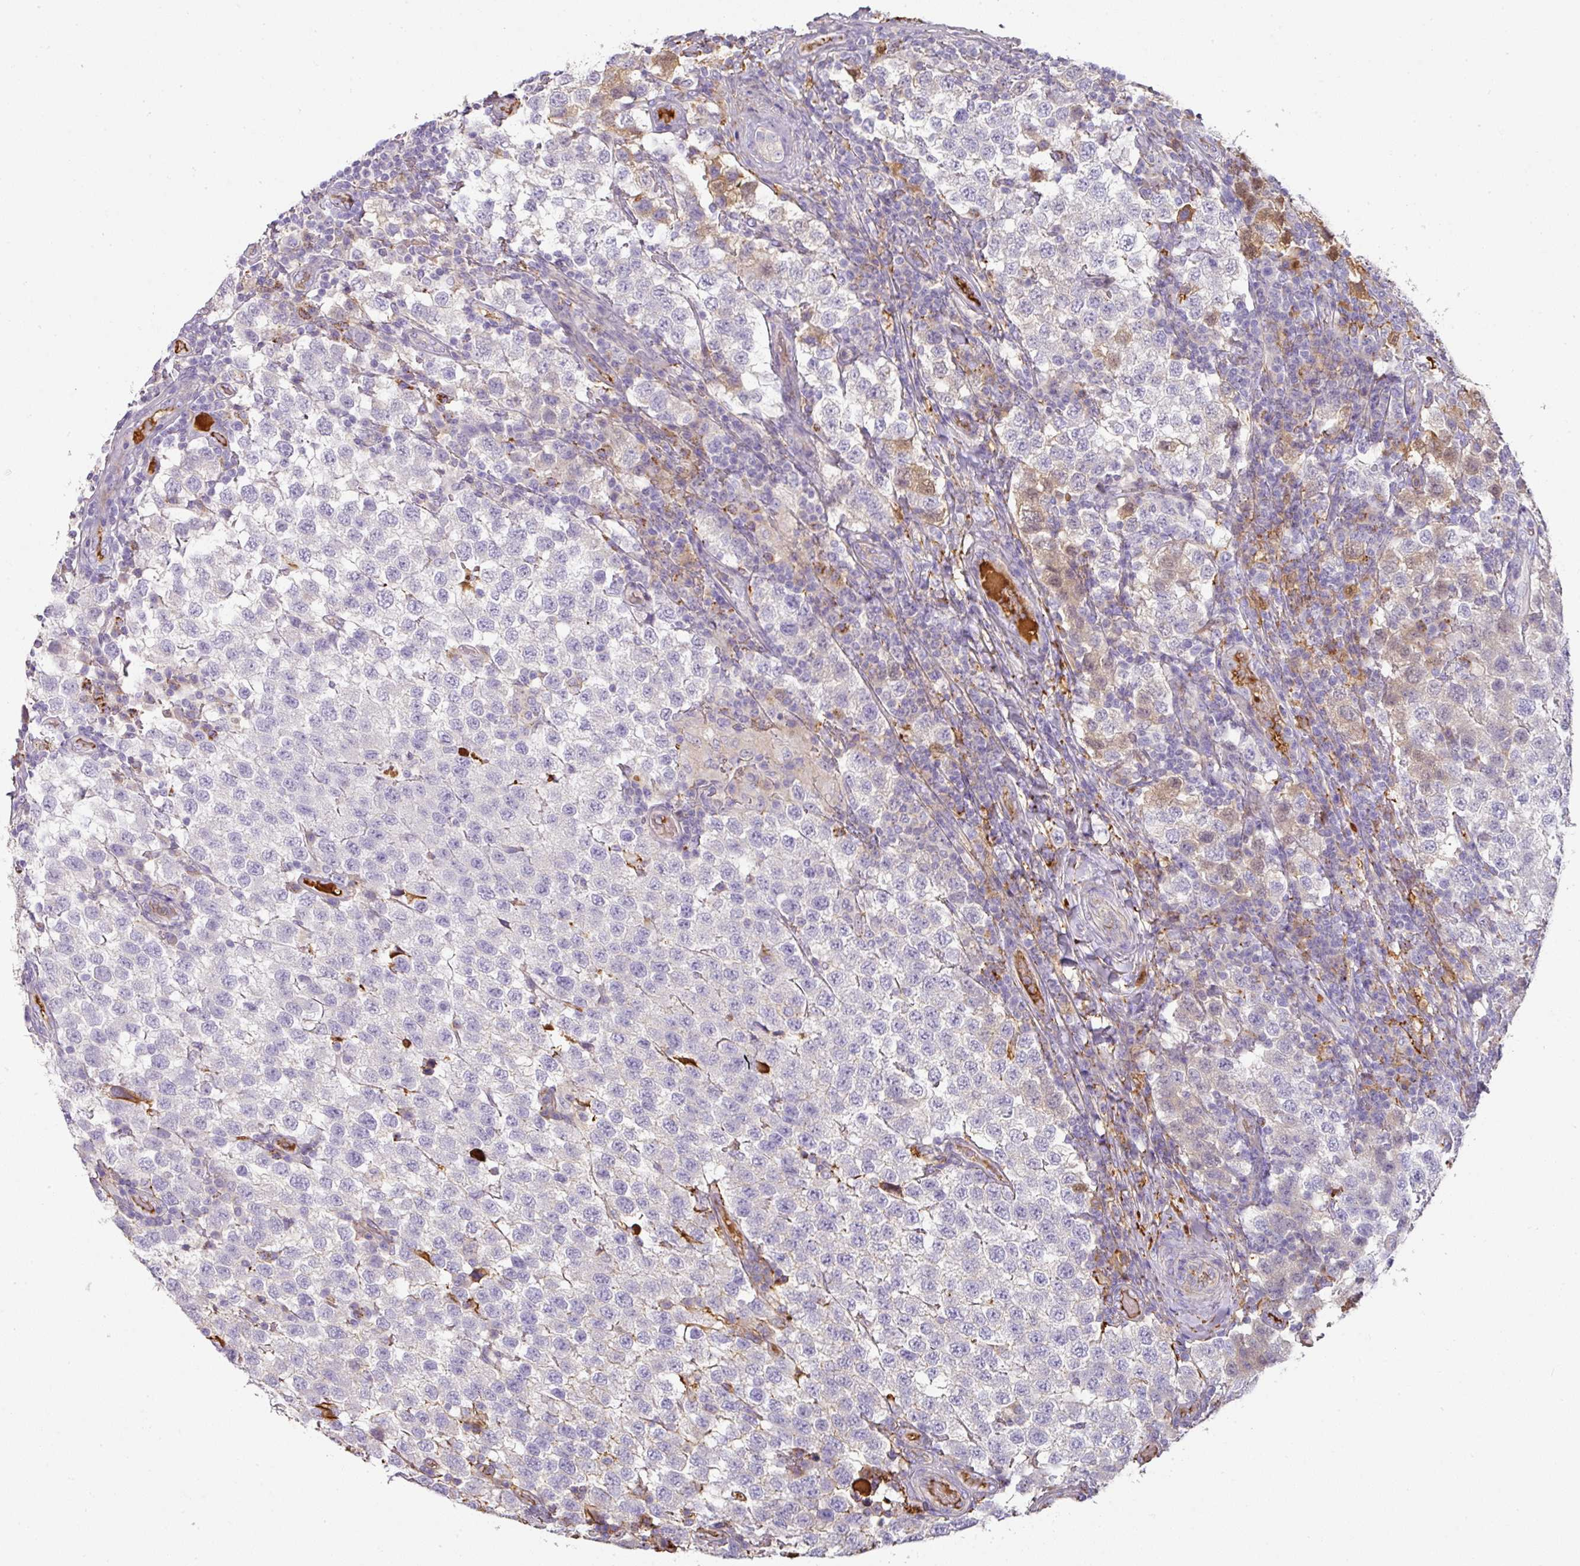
{"staining": {"intensity": "negative", "quantity": "none", "location": "none"}, "tissue": "testis cancer", "cell_type": "Tumor cells", "image_type": "cancer", "snomed": [{"axis": "morphology", "description": "Seminoma, NOS"}, {"axis": "topography", "description": "Testis"}], "caption": "A photomicrograph of testis cancer (seminoma) stained for a protein reveals no brown staining in tumor cells. The staining is performed using DAB brown chromogen with nuclei counter-stained in using hematoxylin.", "gene": "CCZ1", "patient": {"sex": "male", "age": 34}}